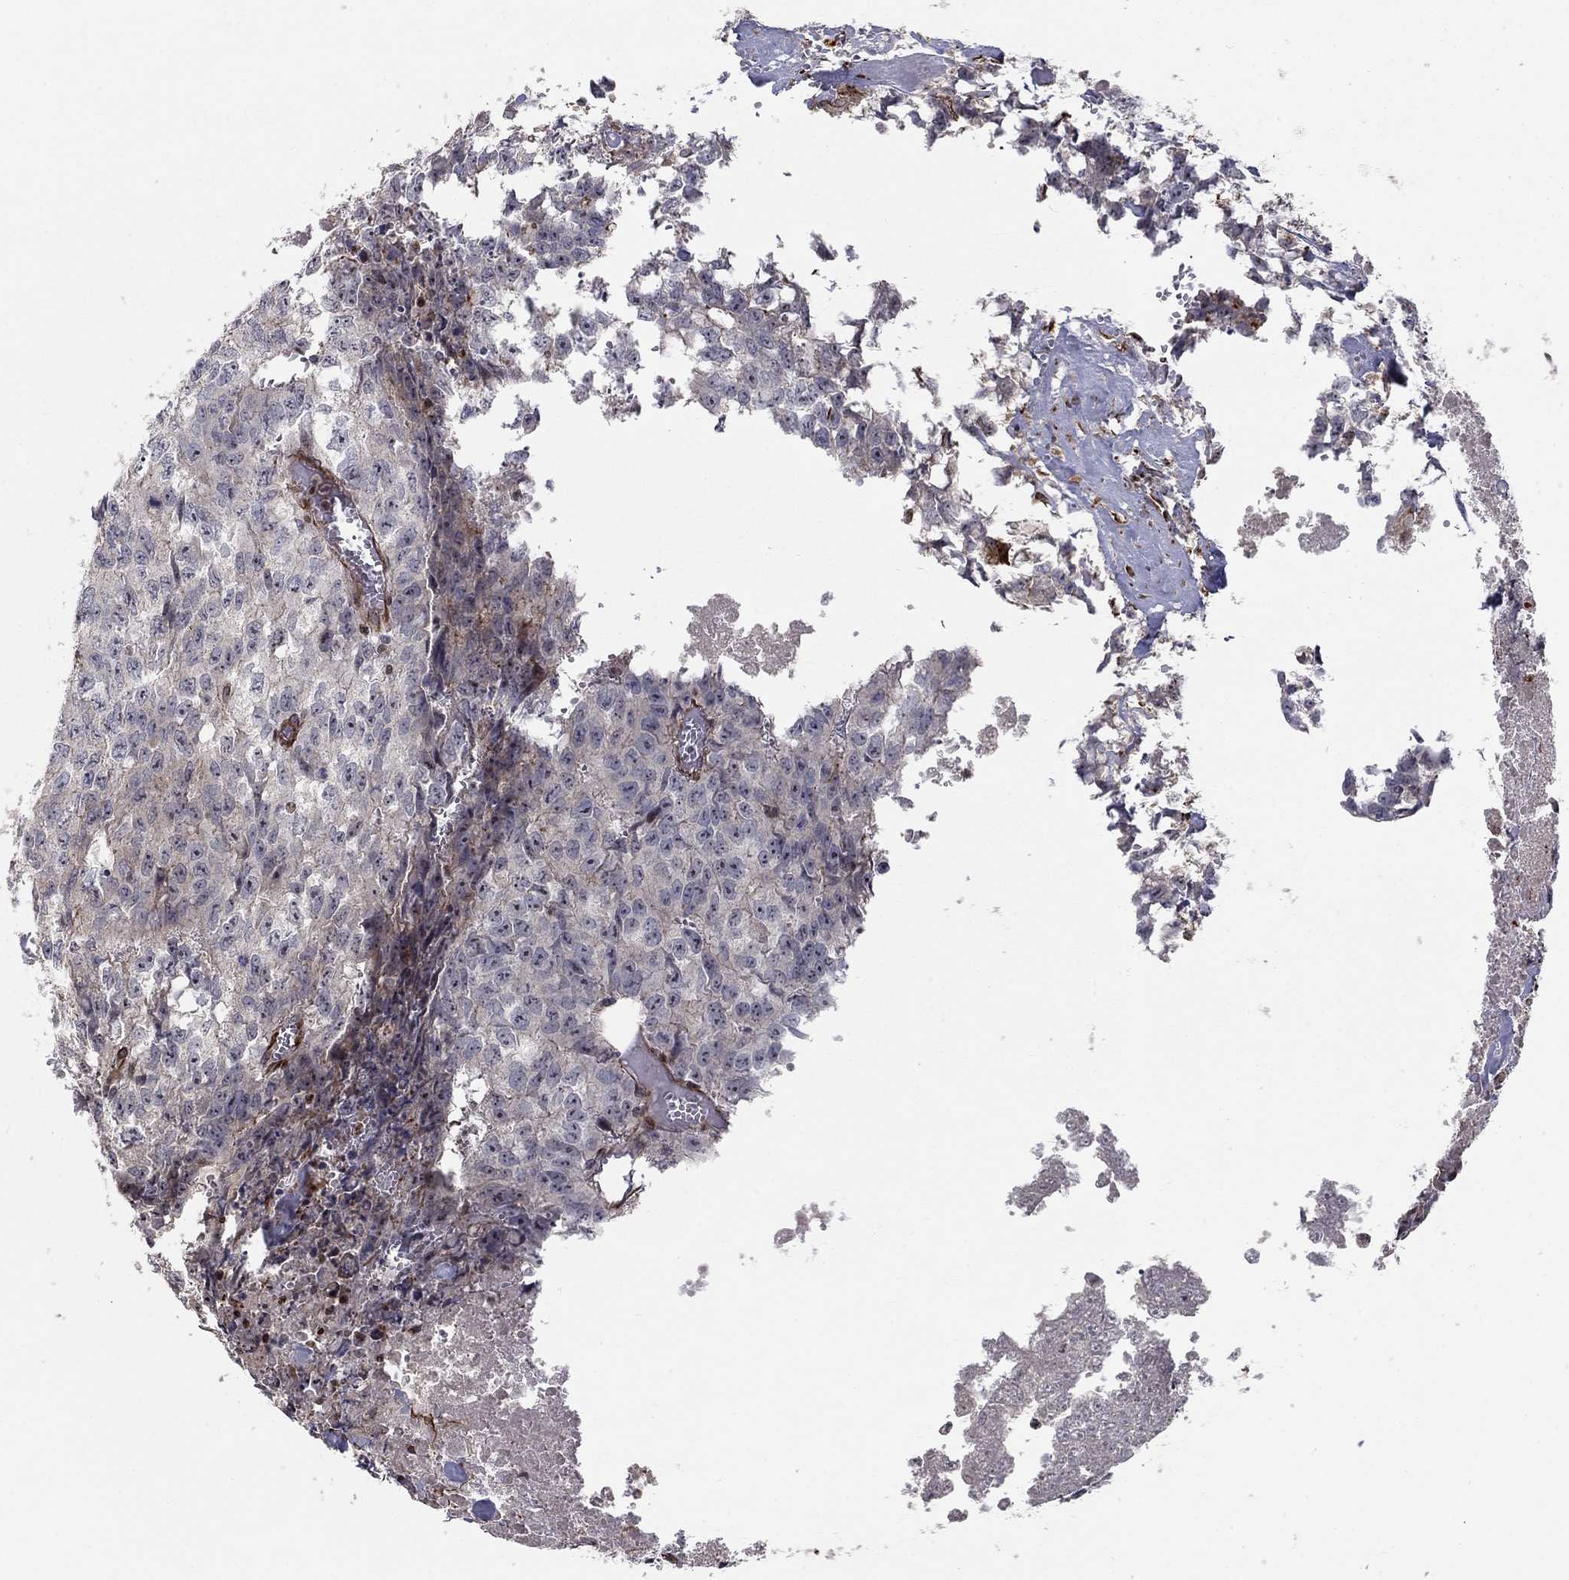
{"staining": {"intensity": "negative", "quantity": "none", "location": "none"}, "tissue": "testis cancer", "cell_type": "Tumor cells", "image_type": "cancer", "snomed": [{"axis": "morphology", "description": "Carcinoma, Embryonal, NOS"}, {"axis": "morphology", "description": "Teratoma, malignant, NOS"}, {"axis": "topography", "description": "Testis"}], "caption": "This is an immunohistochemistry image of testis embryonal carcinoma. There is no positivity in tumor cells.", "gene": "MSRA", "patient": {"sex": "male", "age": 24}}